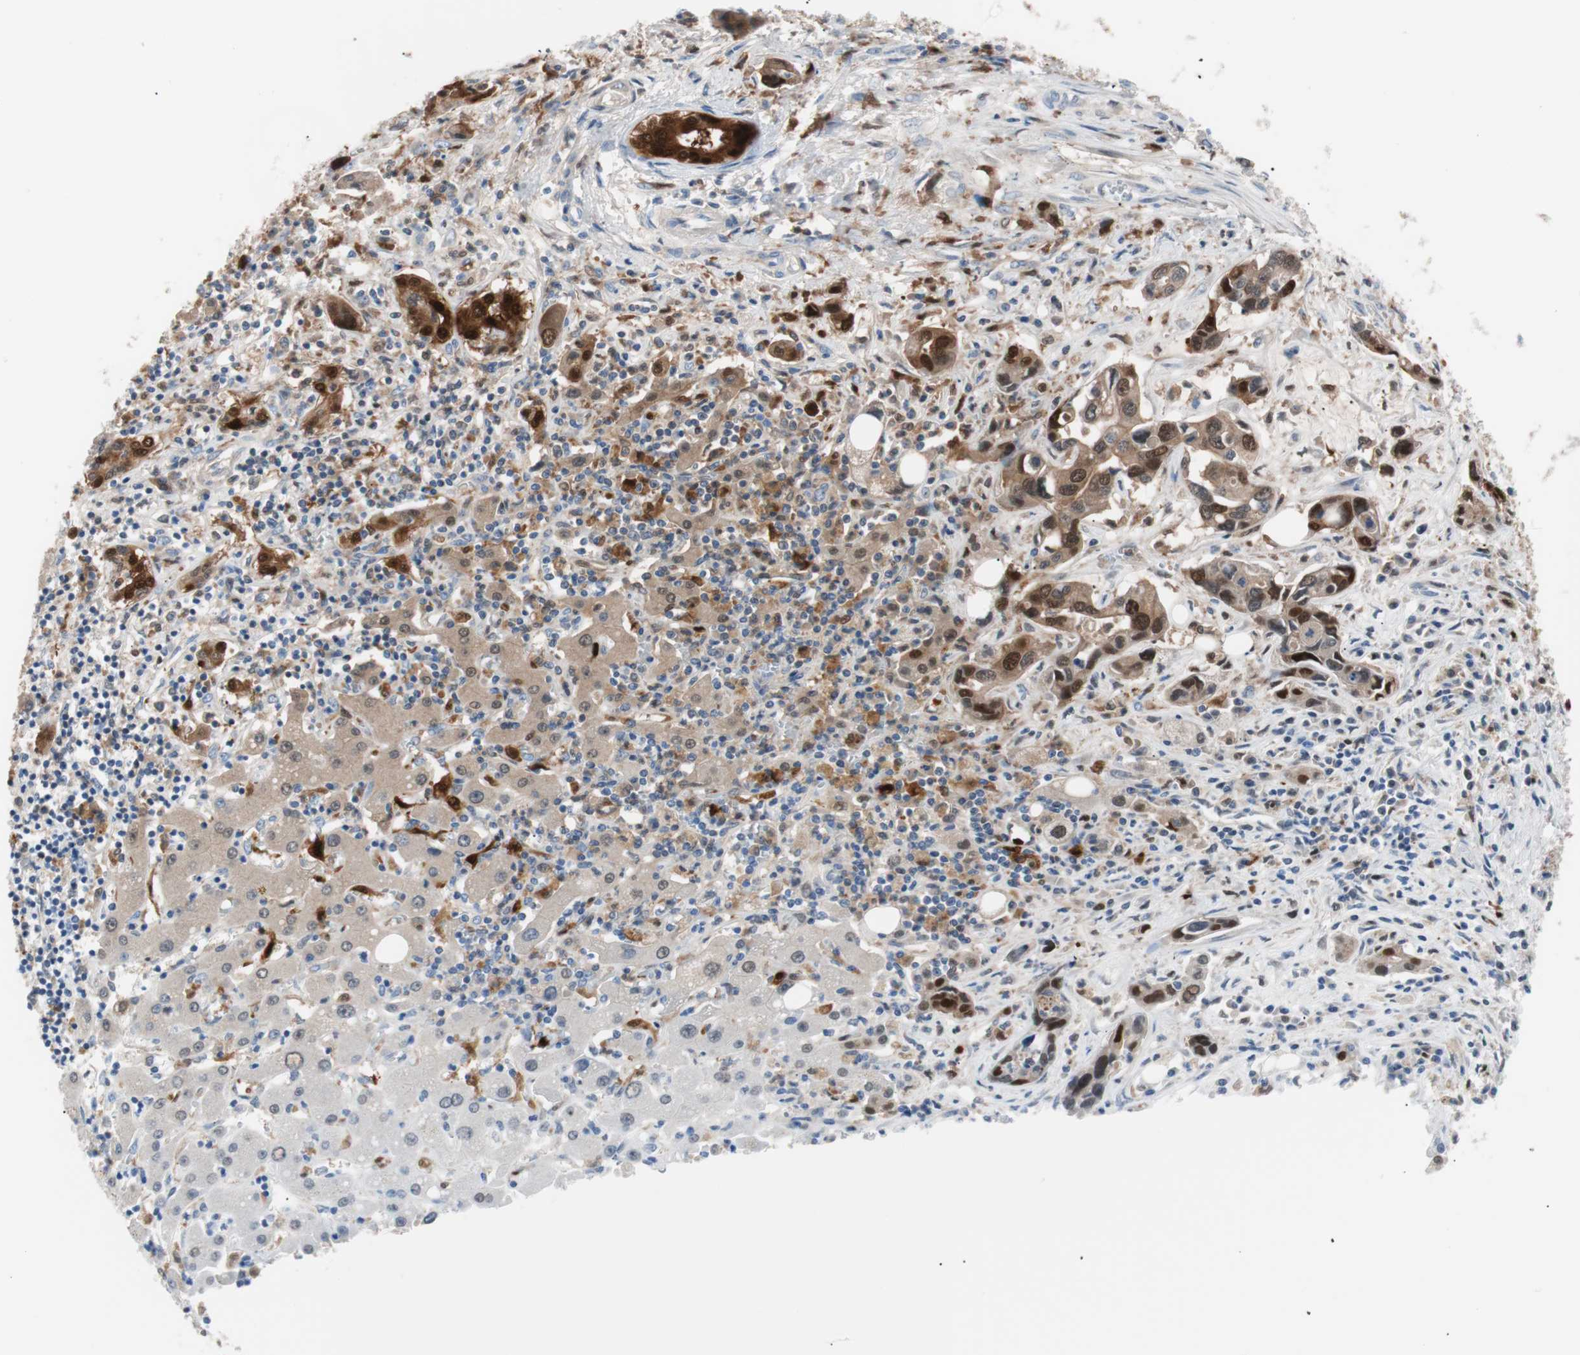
{"staining": {"intensity": "strong", "quantity": ">75%", "location": "cytoplasmic/membranous,nuclear"}, "tissue": "liver cancer", "cell_type": "Tumor cells", "image_type": "cancer", "snomed": [{"axis": "morphology", "description": "Cholangiocarcinoma"}, {"axis": "topography", "description": "Liver"}], "caption": "Immunohistochemical staining of liver cancer shows high levels of strong cytoplasmic/membranous and nuclear protein positivity in approximately >75% of tumor cells.", "gene": "IL18", "patient": {"sex": "female", "age": 65}}